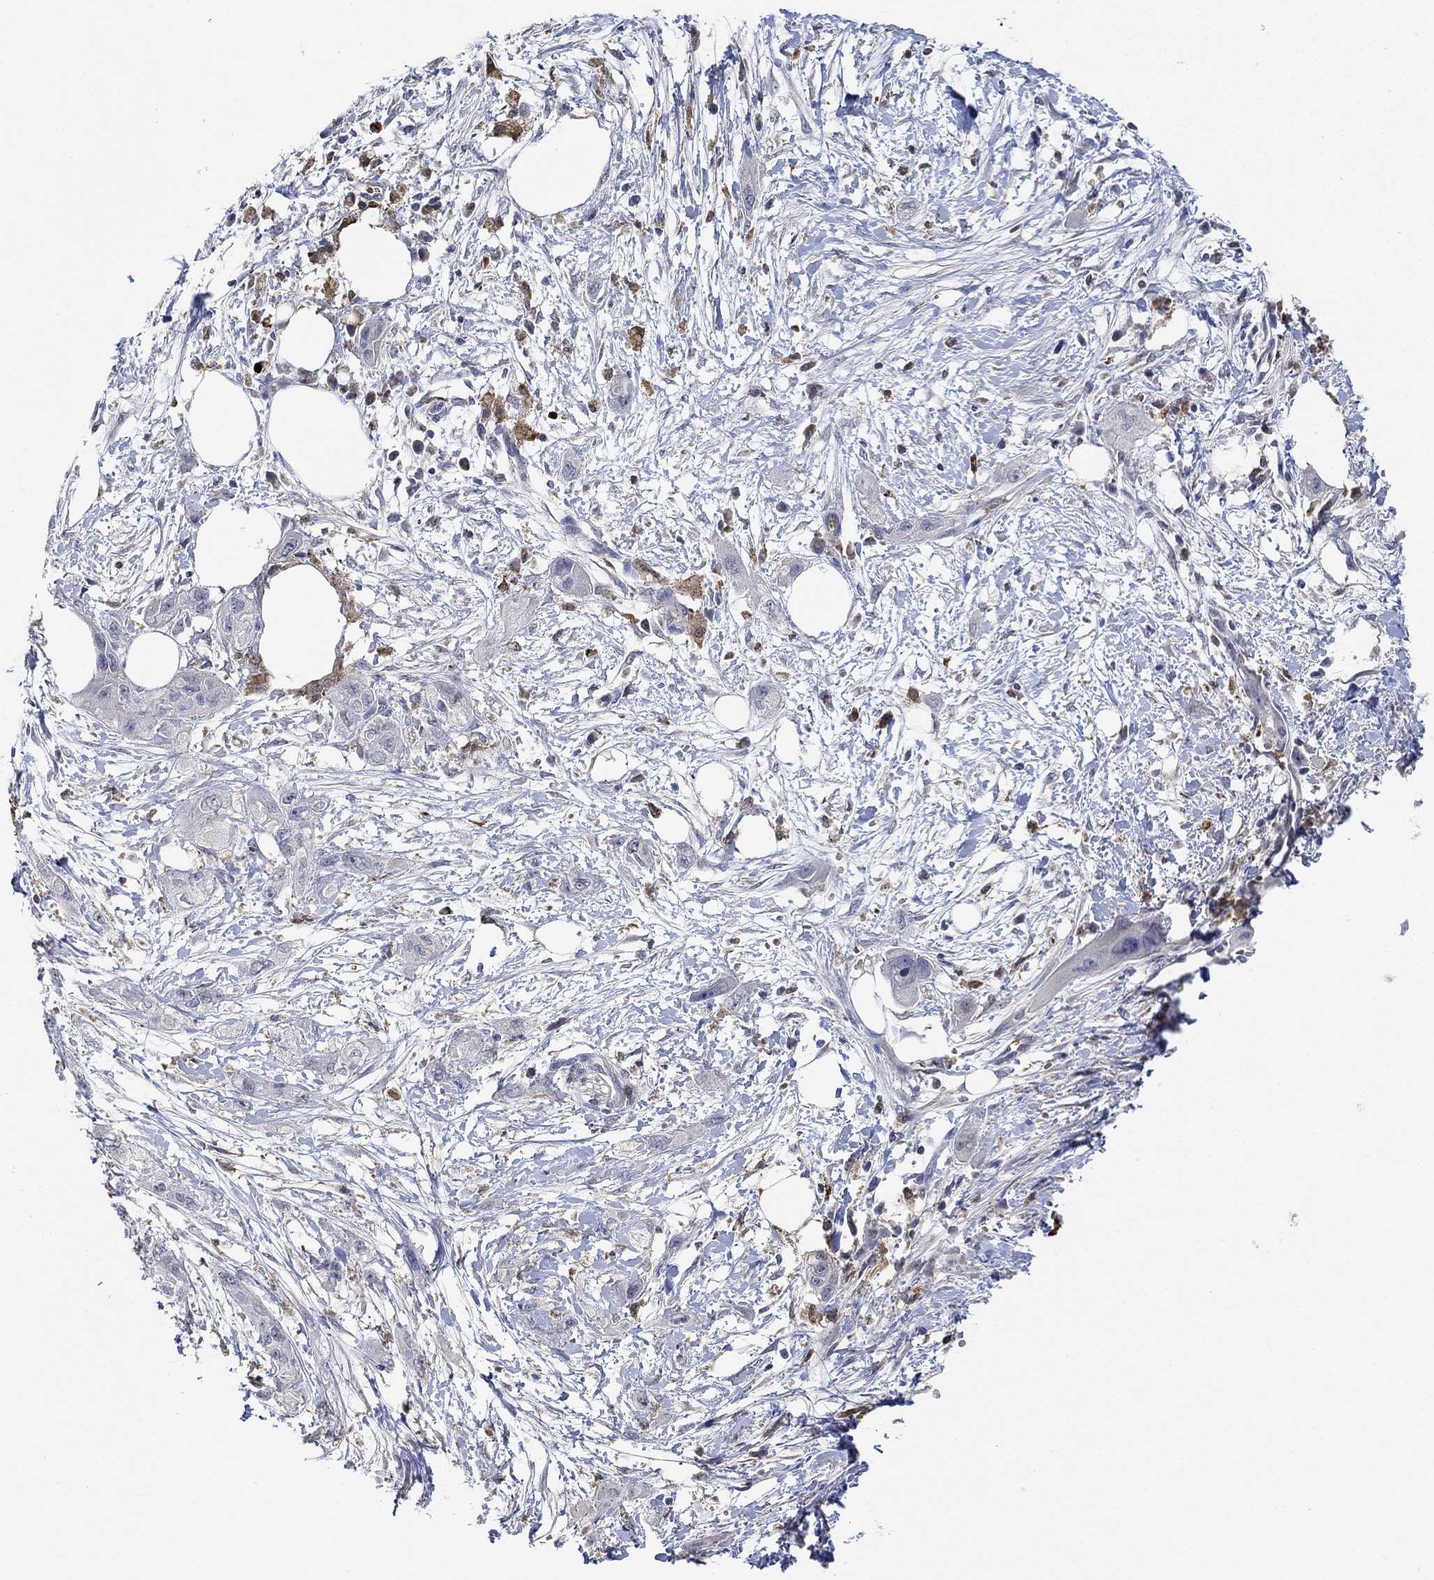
{"staining": {"intensity": "negative", "quantity": "none", "location": "none"}, "tissue": "pancreatic cancer", "cell_type": "Tumor cells", "image_type": "cancer", "snomed": [{"axis": "morphology", "description": "Adenocarcinoma, NOS"}, {"axis": "topography", "description": "Pancreas"}], "caption": "Immunohistochemistry (IHC) photomicrograph of human pancreatic cancer (adenocarcinoma) stained for a protein (brown), which demonstrates no expression in tumor cells. Nuclei are stained in blue.", "gene": "MPP1", "patient": {"sex": "male", "age": 72}}